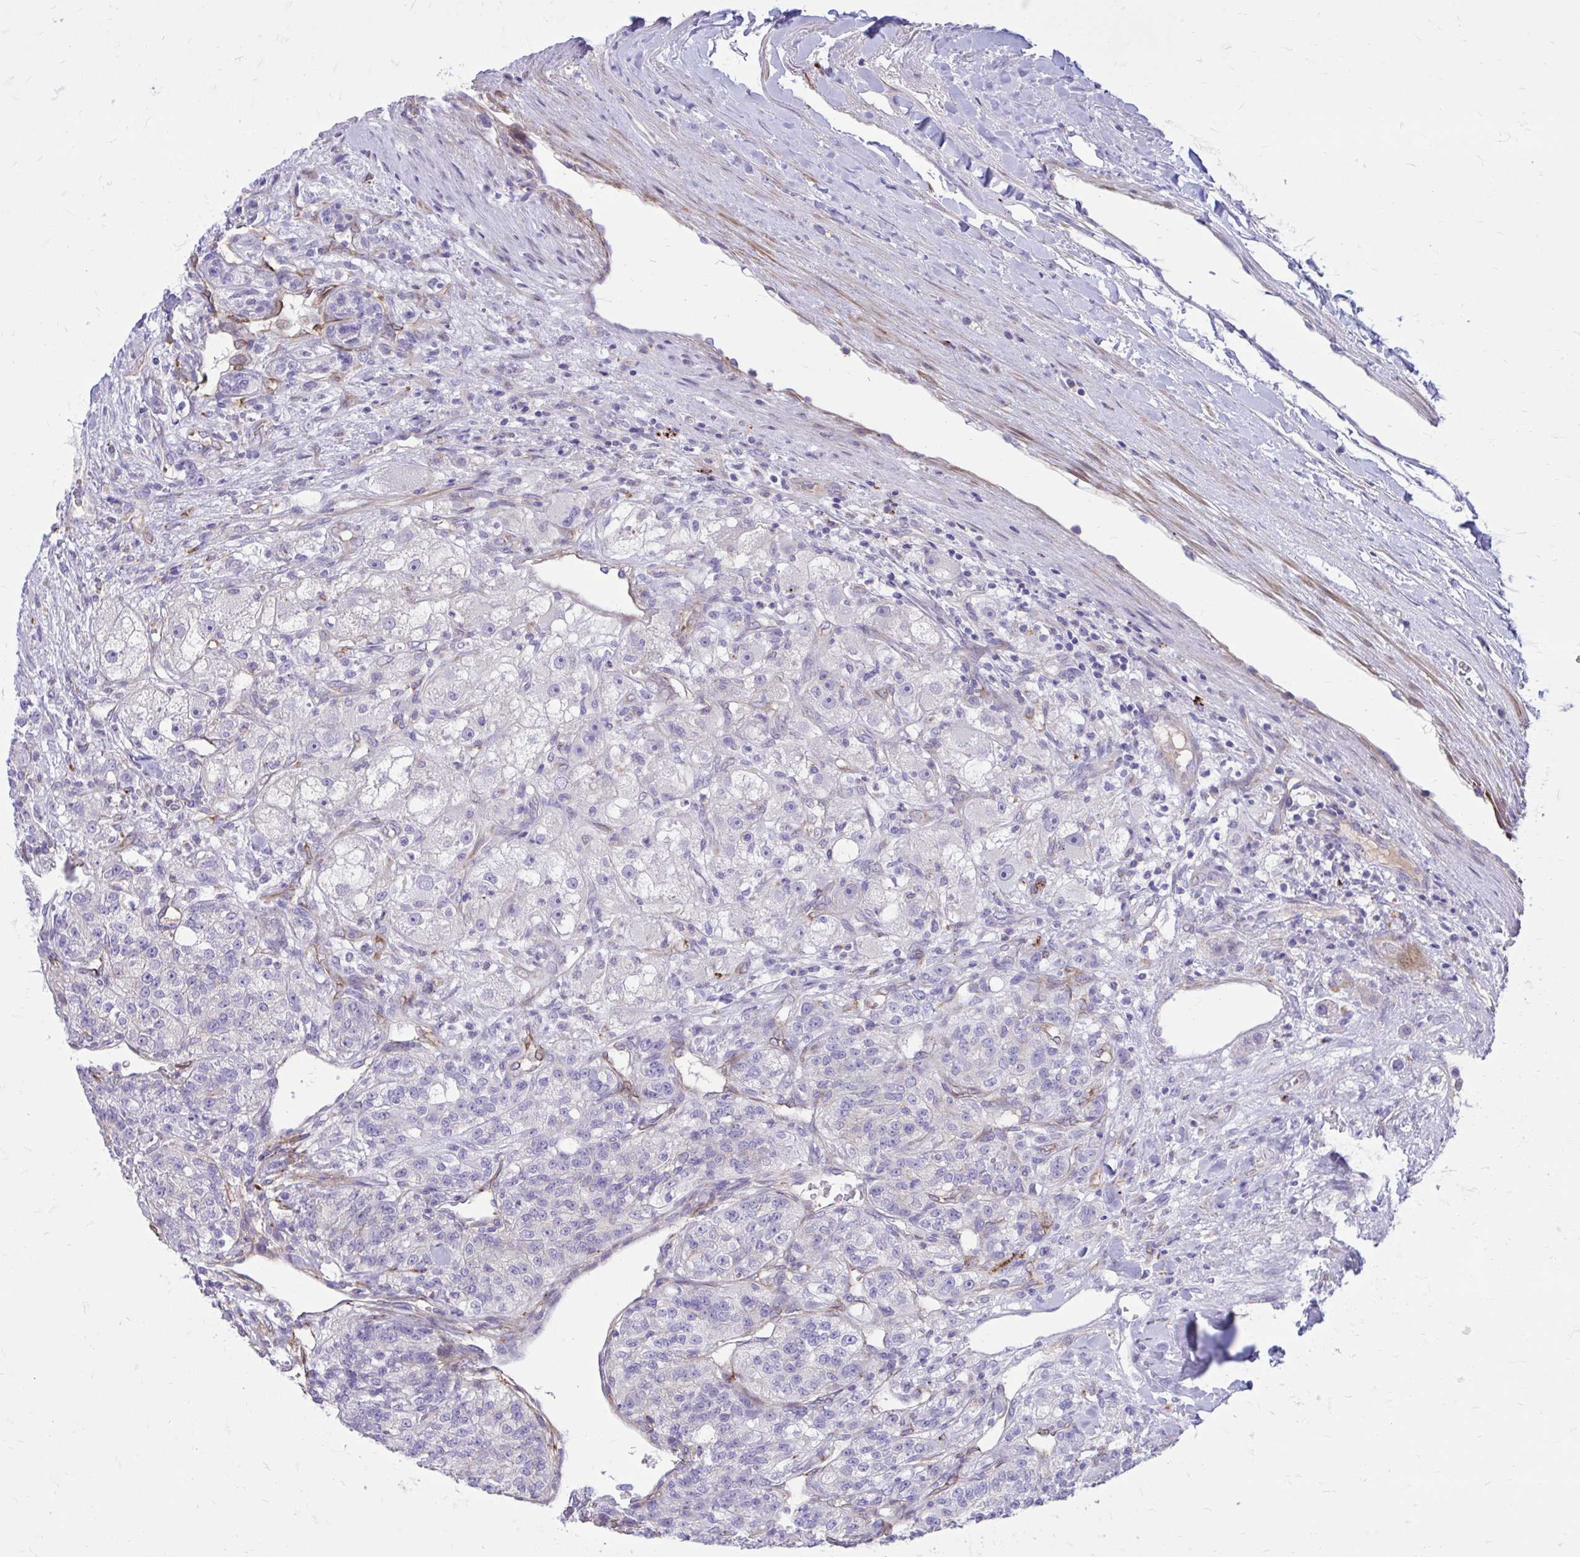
{"staining": {"intensity": "negative", "quantity": "none", "location": "none"}, "tissue": "renal cancer", "cell_type": "Tumor cells", "image_type": "cancer", "snomed": [{"axis": "morphology", "description": "Adenocarcinoma, NOS"}, {"axis": "topography", "description": "Kidney"}], "caption": "DAB immunohistochemical staining of human renal cancer (adenocarcinoma) displays no significant staining in tumor cells.", "gene": "TP53I11", "patient": {"sex": "female", "age": 63}}